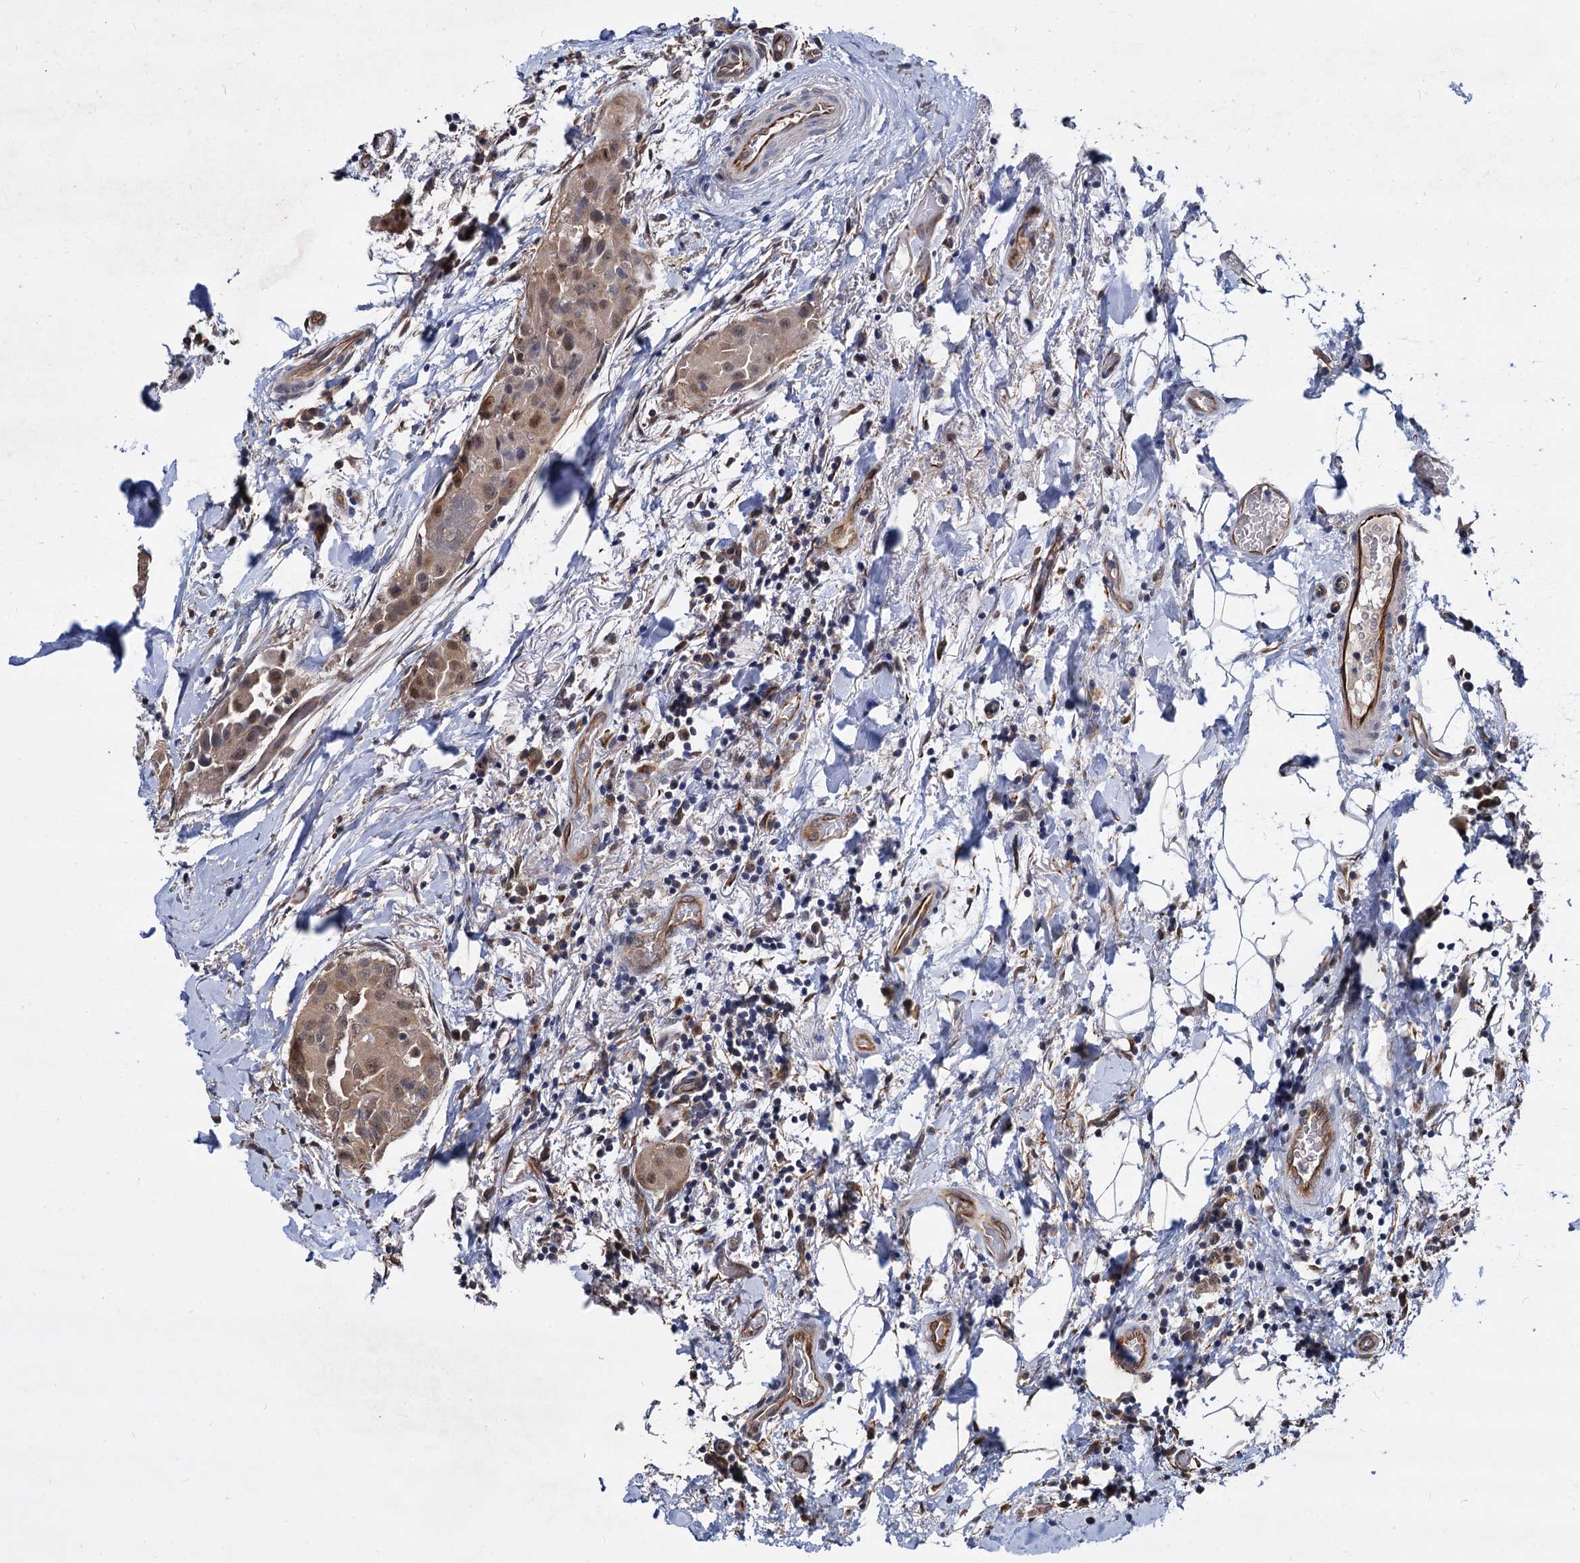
{"staining": {"intensity": "weak", "quantity": "25%-75%", "location": "nuclear"}, "tissue": "thyroid cancer", "cell_type": "Tumor cells", "image_type": "cancer", "snomed": [{"axis": "morphology", "description": "Papillary adenocarcinoma, NOS"}, {"axis": "topography", "description": "Thyroid gland"}], "caption": "Human thyroid cancer (papillary adenocarcinoma) stained with a protein marker demonstrates weak staining in tumor cells.", "gene": "PSMD4", "patient": {"sex": "male", "age": 33}}